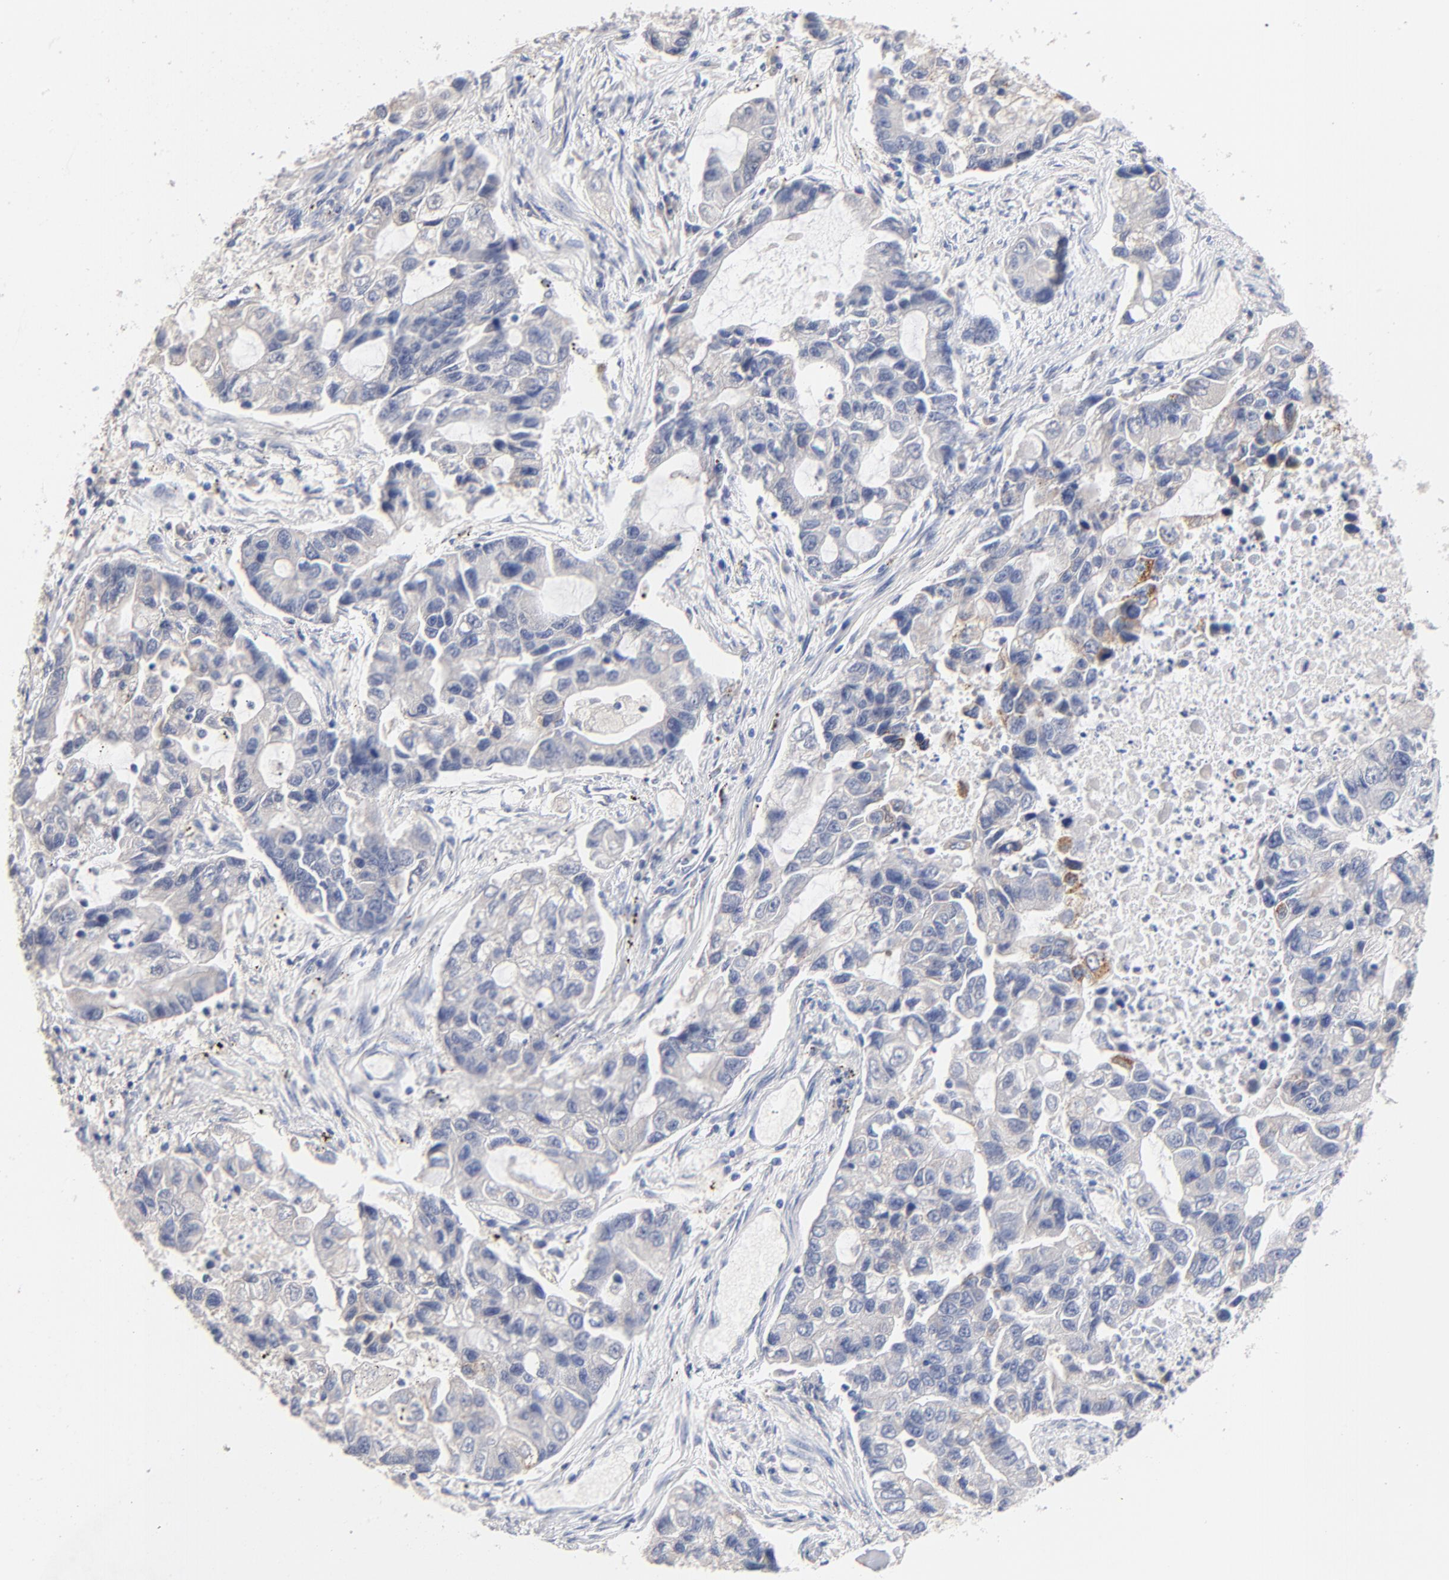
{"staining": {"intensity": "moderate", "quantity": "<25%", "location": "cytoplasmic/membranous"}, "tissue": "lung cancer", "cell_type": "Tumor cells", "image_type": "cancer", "snomed": [{"axis": "morphology", "description": "Adenocarcinoma, NOS"}, {"axis": "topography", "description": "Lung"}], "caption": "This histopathology image demonstrates immunohistochemistry staining of human lung adenocarcinoma, with low moderate cytoplasmic/membranous expression in approximately <25% of tumor cells.", "gene": "CPS1", "patient": {"sex": "female", "age": 51}}